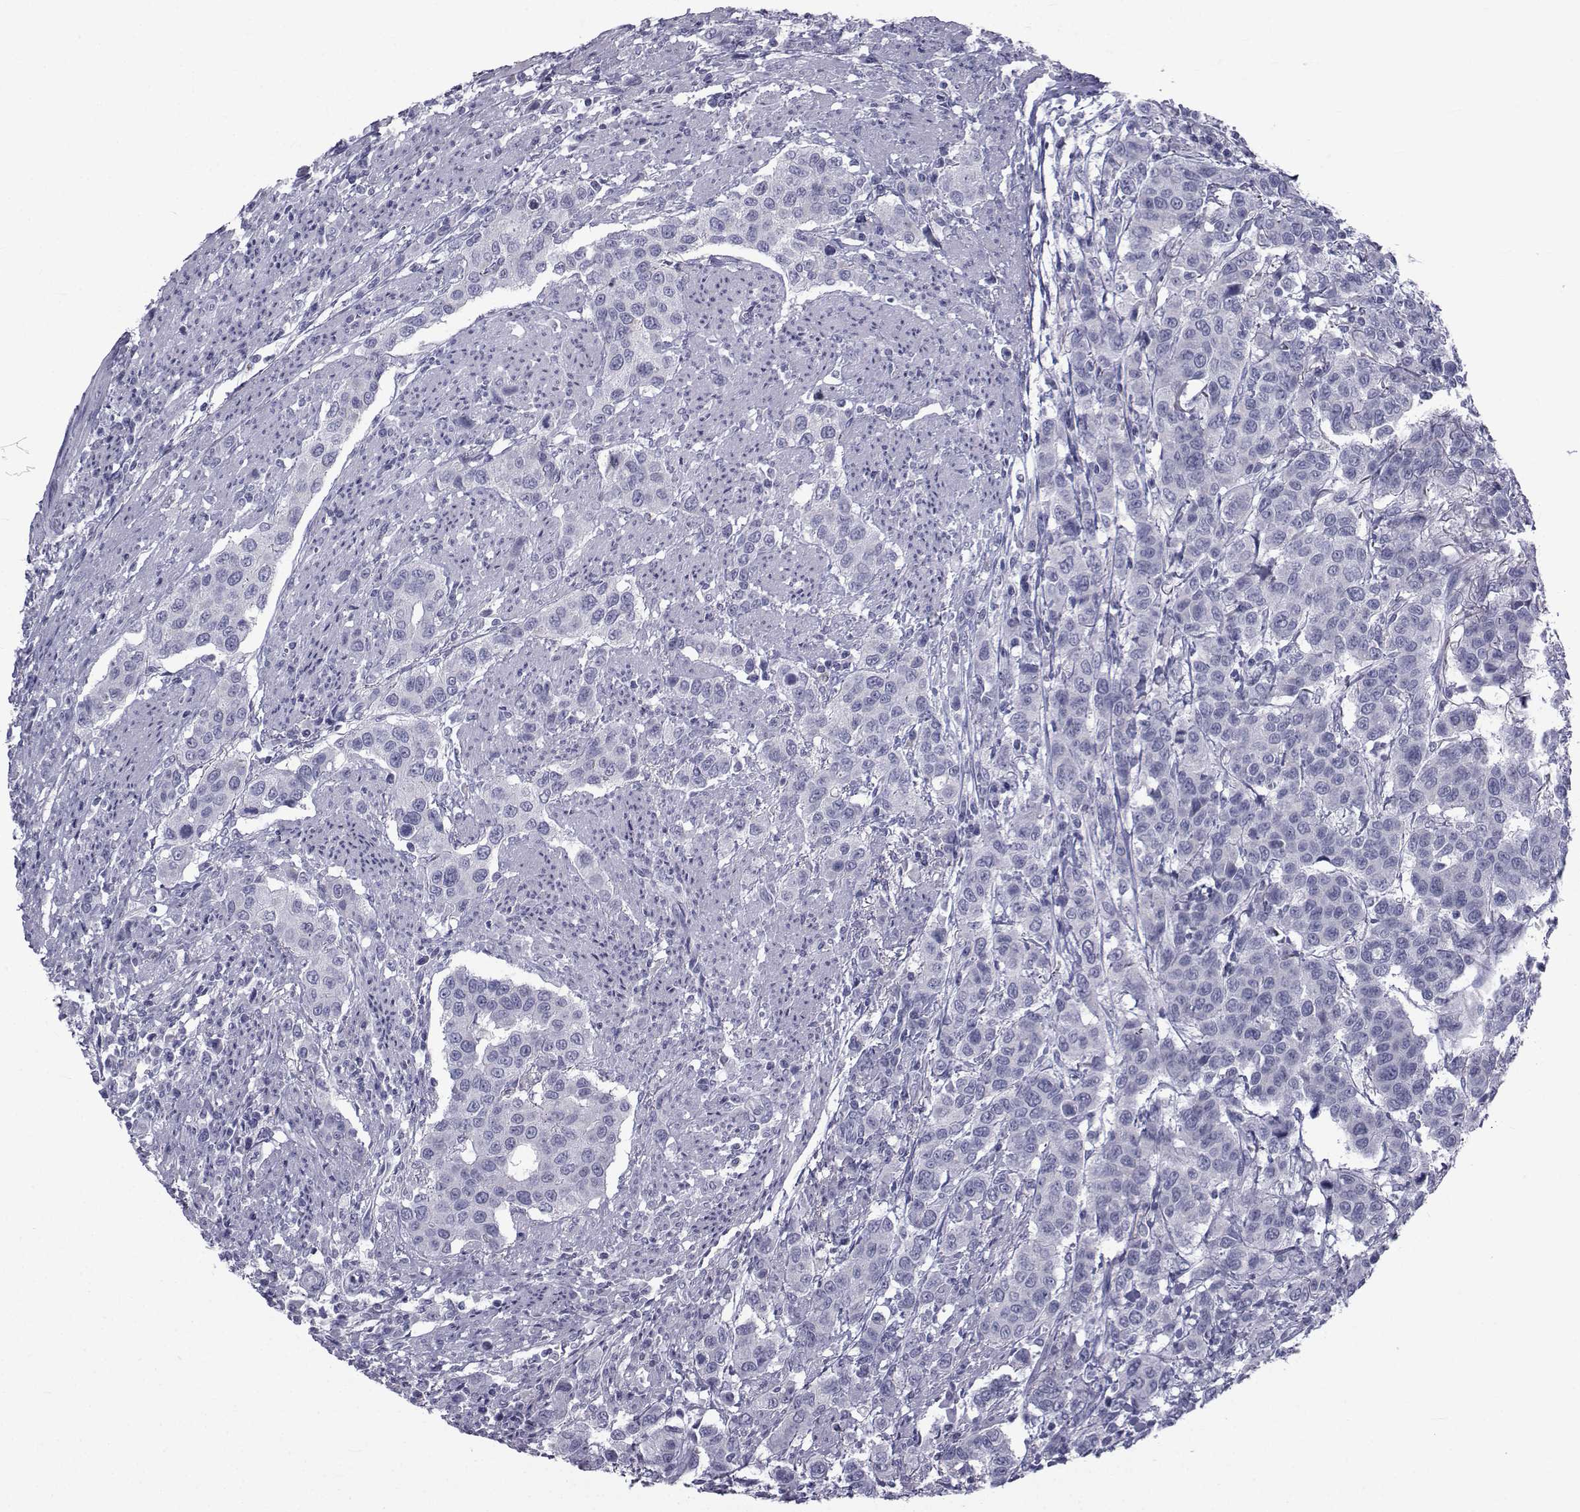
{"staining": {"intensity": "negative", "quantity": "none", "location": "none"}, "tissue": "urothelial cancer", "cell_type": "Tumor cells", "image_type": "cancer", "snomed": [{"axis": "morphology", "description": "Urothelial carcinoma, High grade"}, {"axis": "topography", "description": "Urinary bladder"}], "caption": "This is a image of immunohistochemistry staining of high-grade urothelial carcinoma, which shows no expression in tumor cells.", "gene": "FDXR", "patient": {"sex": "female", "age": 58}}